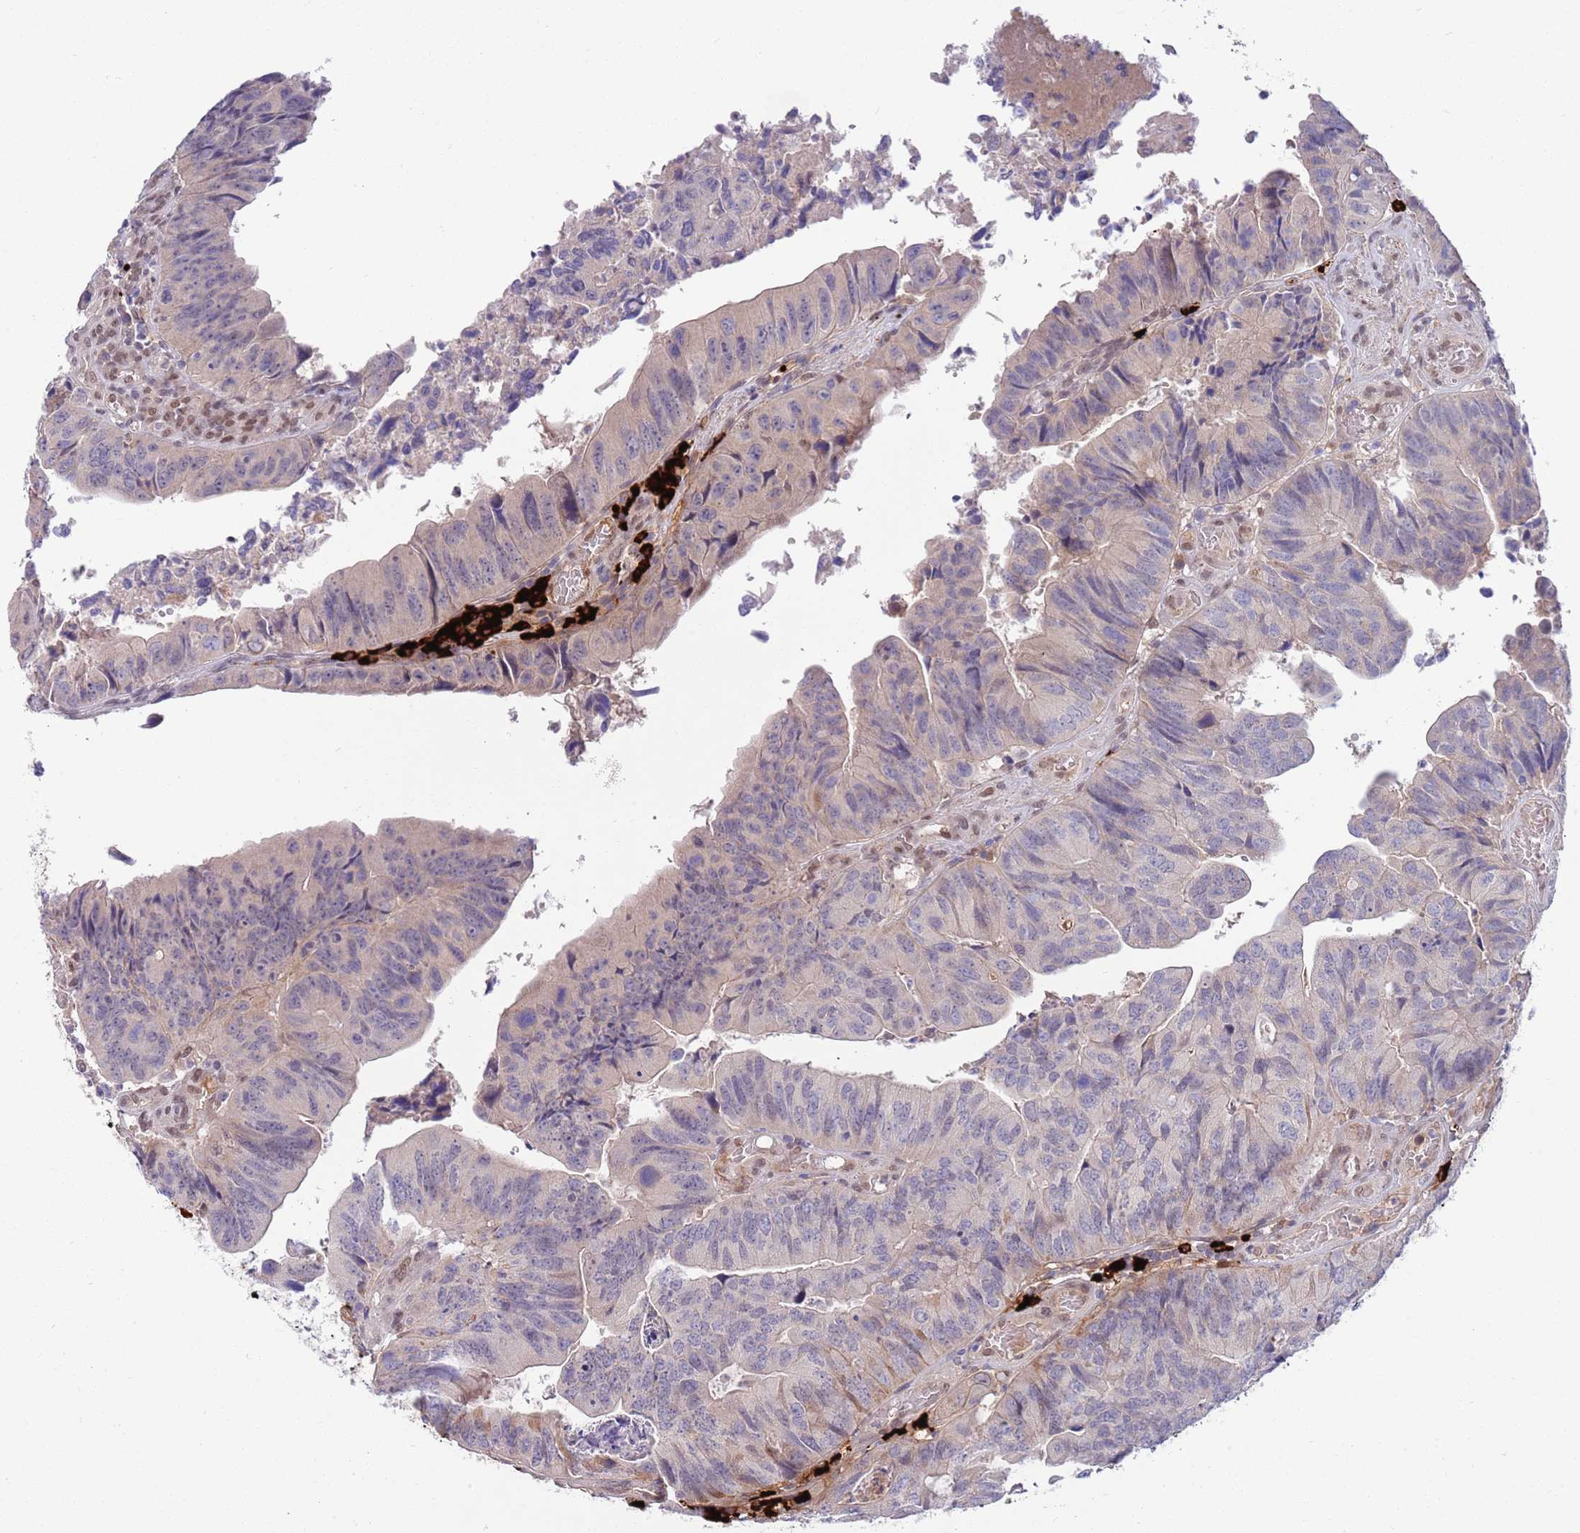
{"staining": {"intensity": "negative", "quantity": "none", "location": "none"}, "tissue": "colorectal cancer", "cell_type": "Tumor cells", "image_type": "cancer", "snomed": [{"axis": "morphology", "description": "Adenocarcinoma, NOS"}, {"axis": "topography", "description": "Colon"}], "caption": "This is a micrograph of immunohistochemistry (IHC) staining of colorectal adenocarcinoma, which shows no expression in tumor cells.", "gene": "NLRP6", "patient": {"sex": "female", "age": 67}}